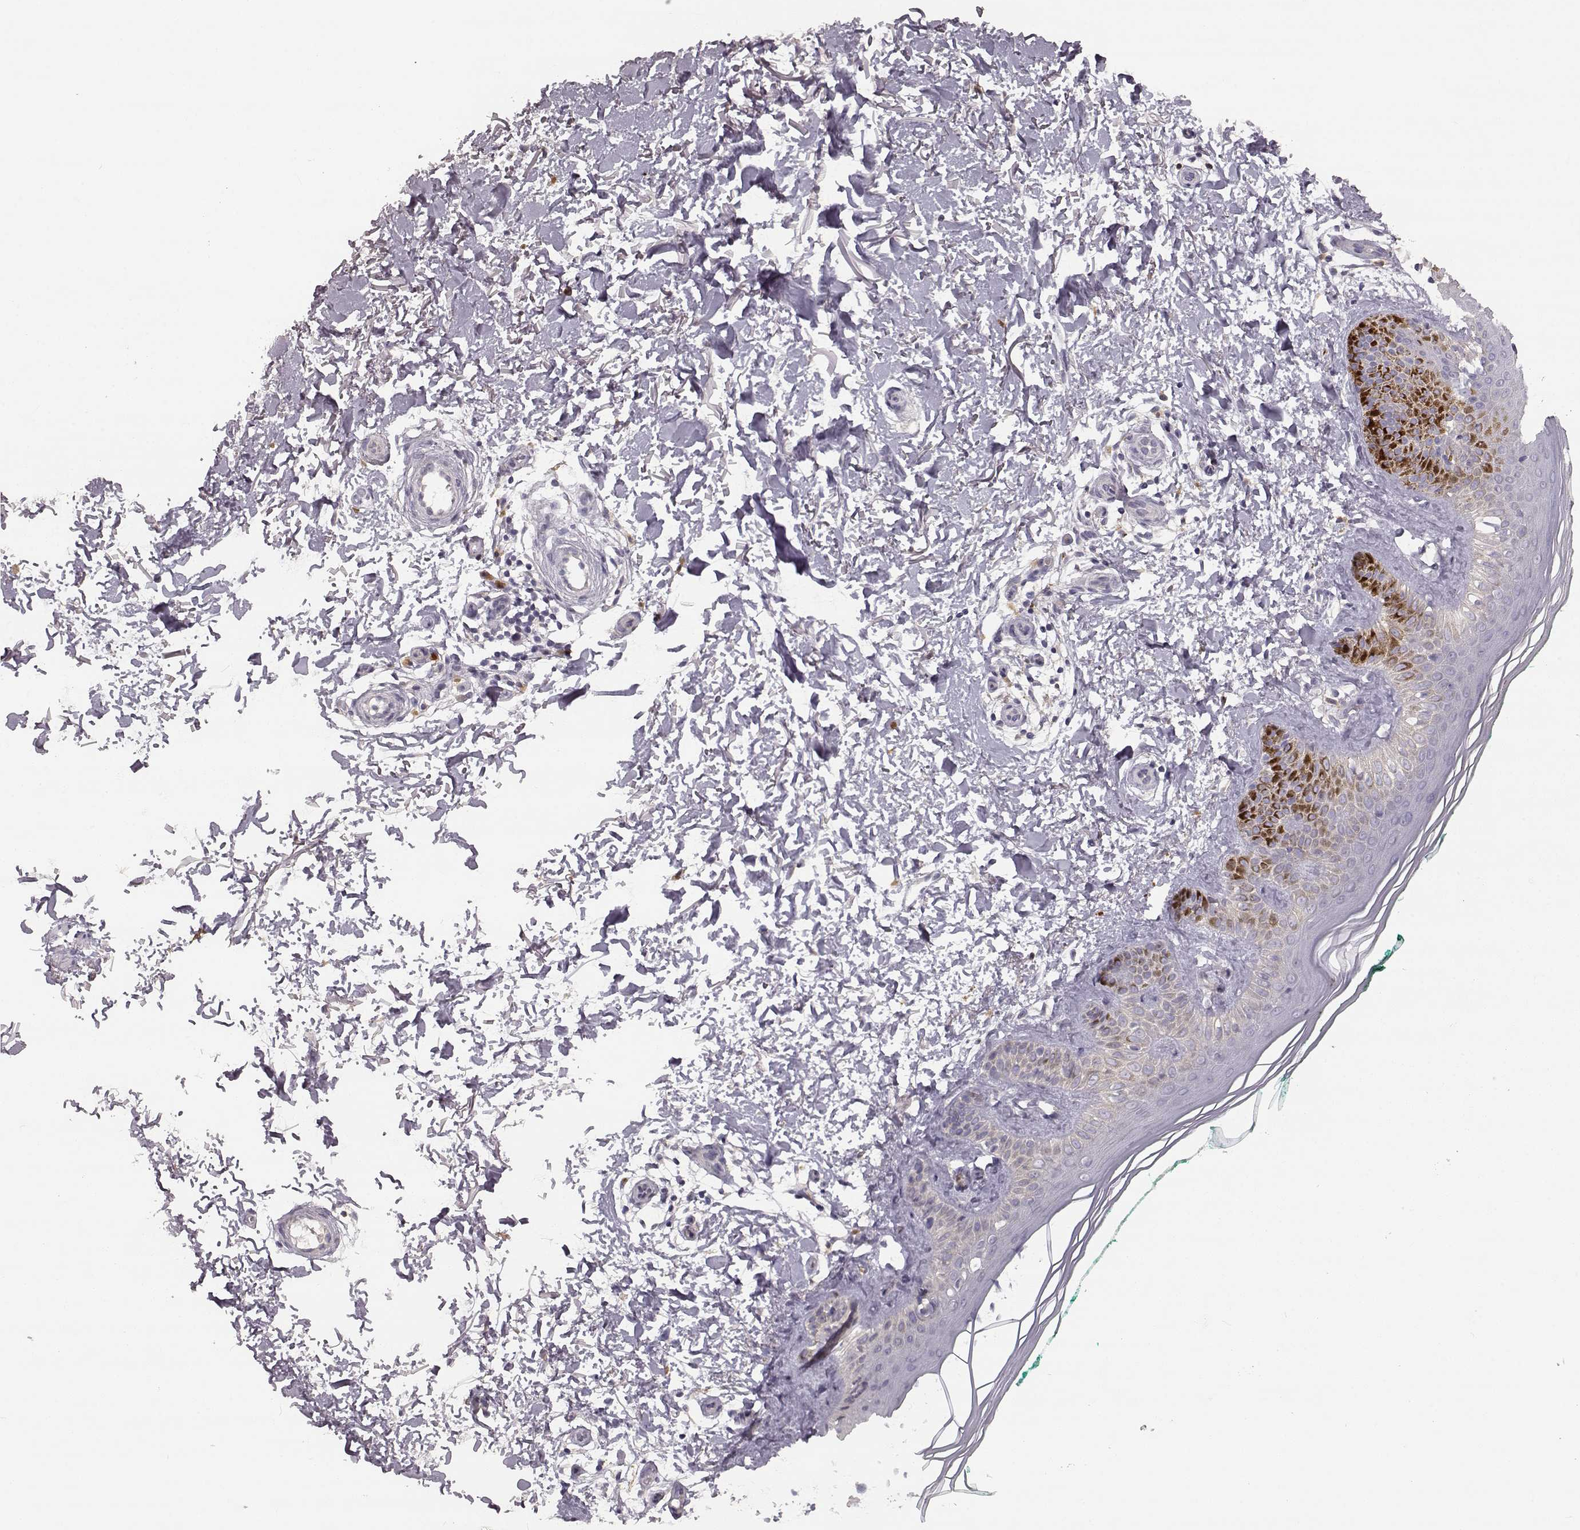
{"staining": {"intensity": "negative", "quantity": "none", "location": "none"}, "tissue": "skin", "cell_type": "Fibroblasts", "image_type": "normal", "snomed": [{"axis": "morphology", "description": "Normal tissue, NOS"}, {"axis": "morphology", "description": "Inflammation, NOS"}, {"axis": "morphology", "description": "Fibrosis, NOS"}, {"axis": "topography", "description": "Skin"}], "caption": "Micrograph shows no significant protein expression in fibroblasts of unremarkable skin.", "gene": "GHR", "patient": {"sex": "male", "age": 71}}